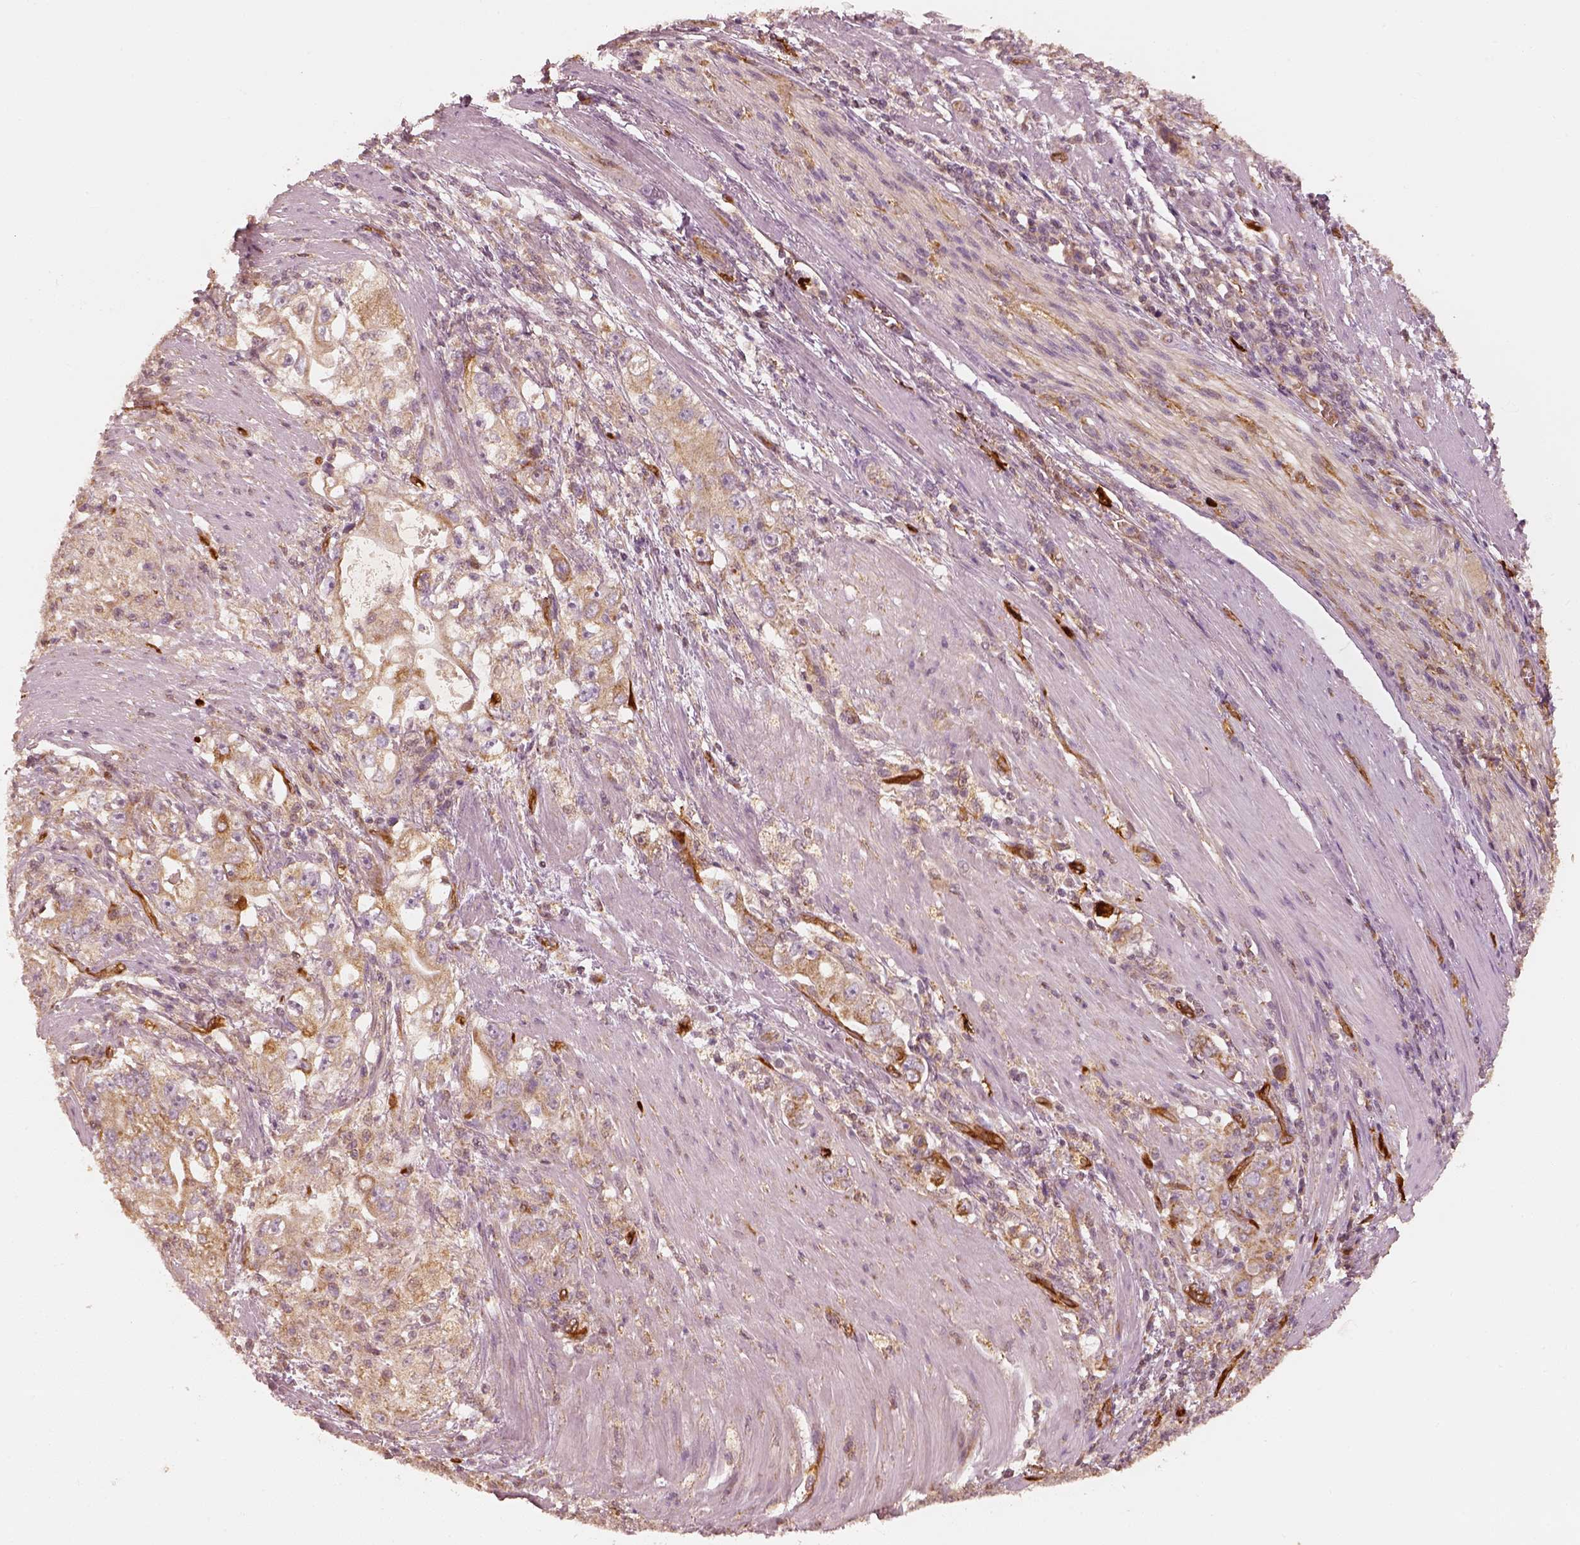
{"staining": {"intensity": "moderate", "quantity": "<25%", "location": "cytoplasmic/membranous"}, "tissue": "stomach cancer", "cell_type": "Tumor cells", "image_type": "cancer", "snomed": [{"axis": "morphology", "description": "Adenocarcinoma, NOS"}, {"axis": "topography", "description": "Stomach, lower"}], "caption": "Human adenocarcinoma (stomach) stained with a brown dye displays moderate cytoplasmic/membranous positive staining in about <25% of tumor cells.", "gene": "FSCN1", "patient": {"sex": "female", "age": 72}}